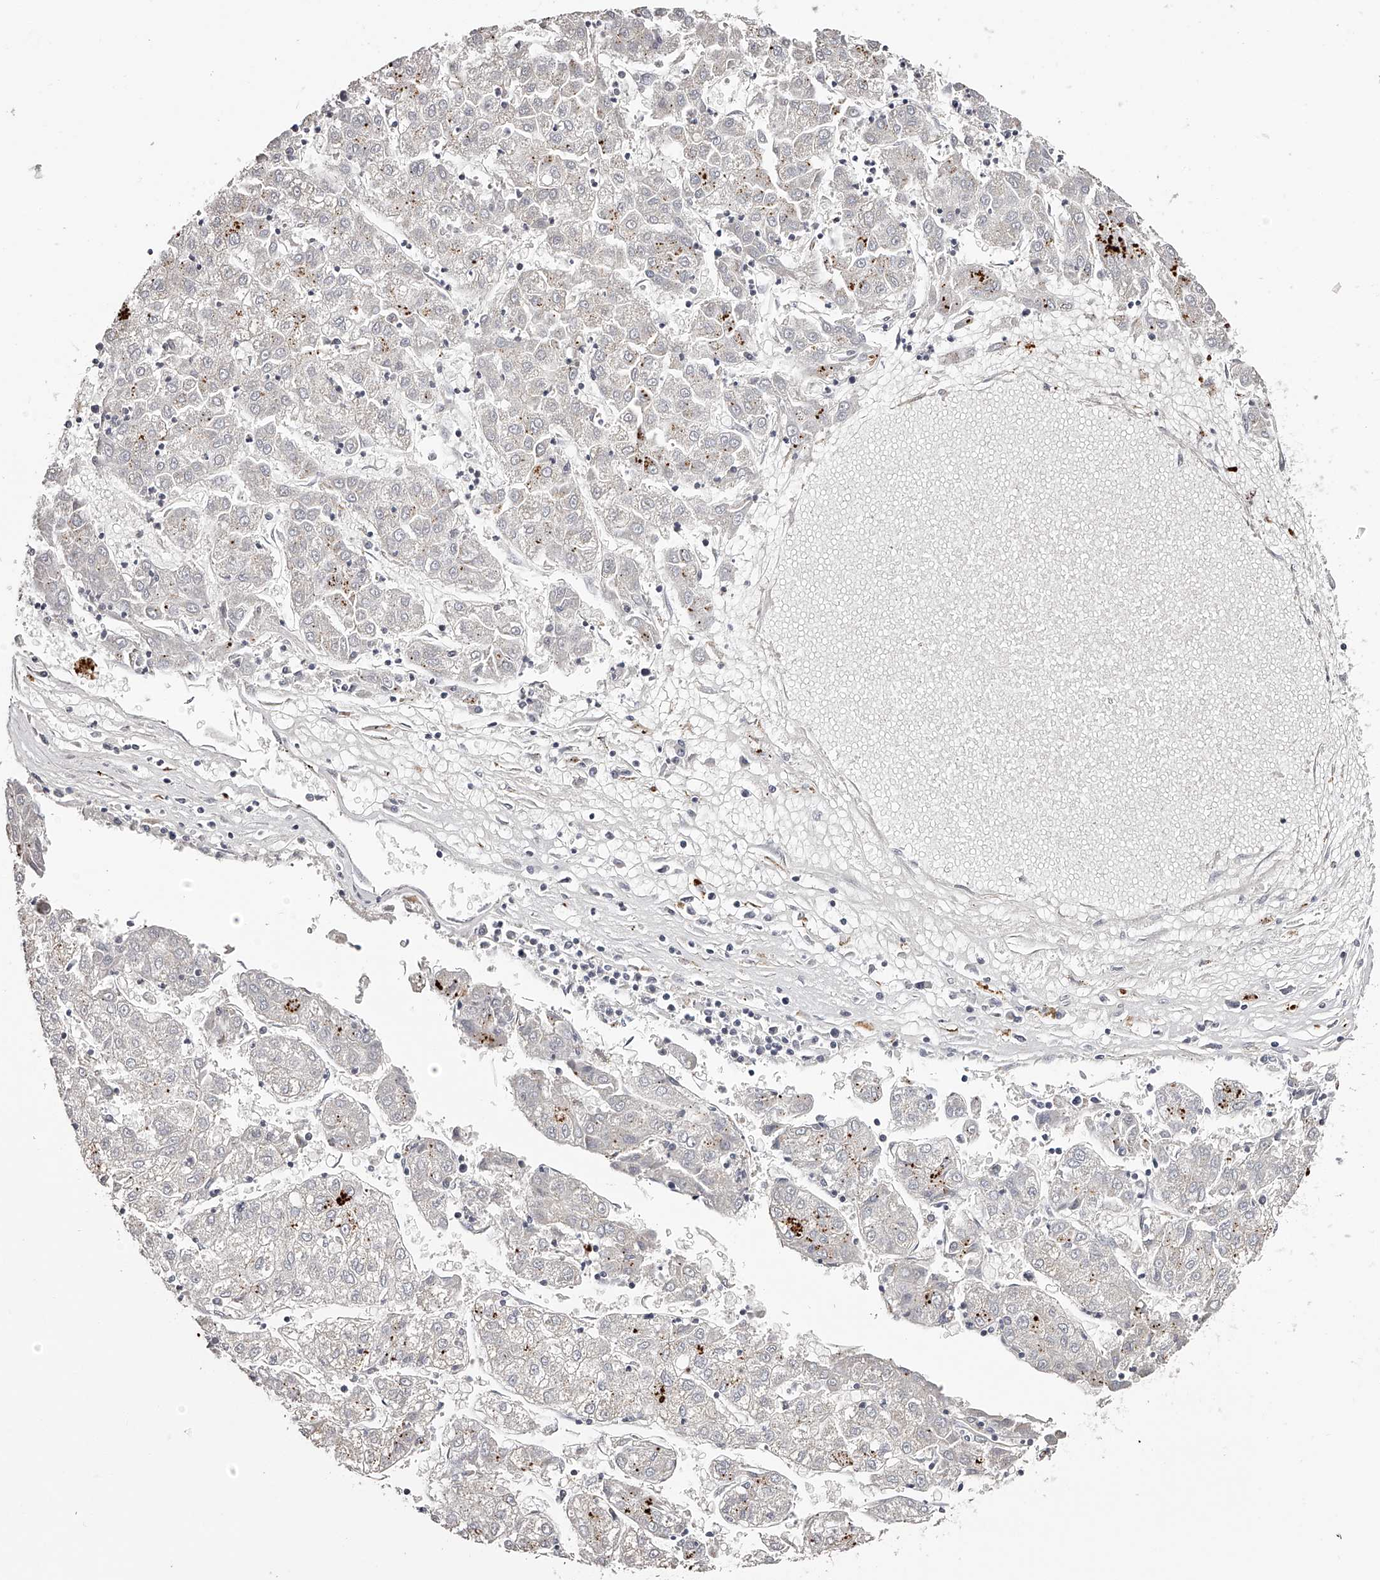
{"staining": {"intensity": "negative", "quantity": "none", "location": "none"}, "tissue": "liver cancer", "cell_type": "Tumor cells", "image_type": "cancer", "snomed": [{"axis": "morphology", "description": "Carcinoma, Hepatocellular, NOS"}, {"axis": "topography", "description": "Liver"}], "caption": "Protein analysis of liver cancer (hepatocellular carcinoma) demonstrates no significant expression in tumor cells.", "gene": "SLC35D3", "patient": {"sex": "male", "age": 72}}